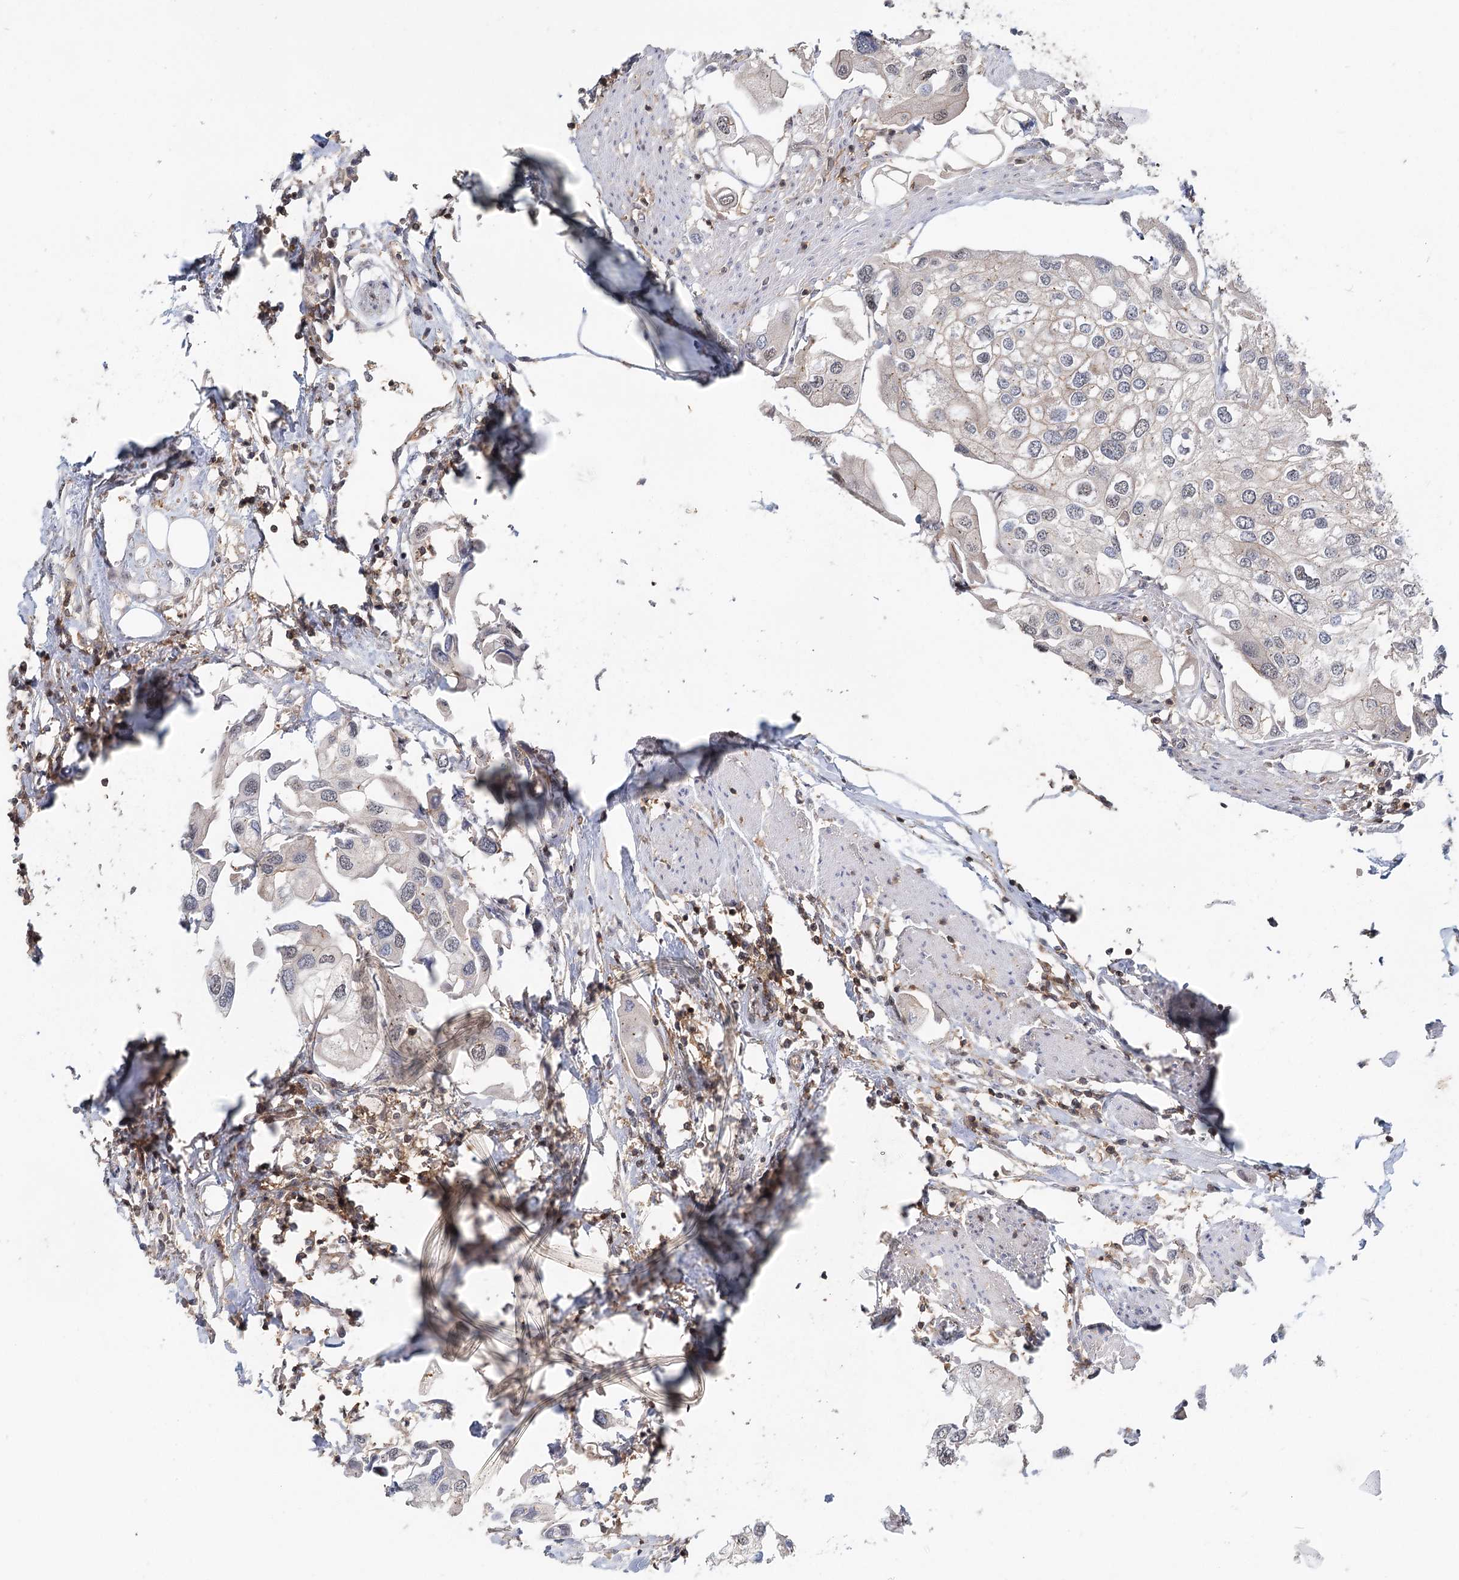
{"staining": {"intensity": "weak", "quantity": "<25%", "location": "nuclear"}, "tissue": "urothelial cancer", "cell_type": "Tumor cells", "image_type": "cancer", "snomed": [{"axis": "morphology", "description": "Urothelial carcinoma, High grade"}, {"axis": "topography", "description": "Urinary bladder"}], "caption": "Protein analysis of urothelial carcinoma (high-grade) demonstrates no significant staining in tumor cells. (DAB (3,3'-diaminobenzidine) immunohistochemistry (IHC) visualized using brightfield microscopy, high magnification).", "gene": "CDC42SE2", "patient": {"sex": "male", "age": 64}}